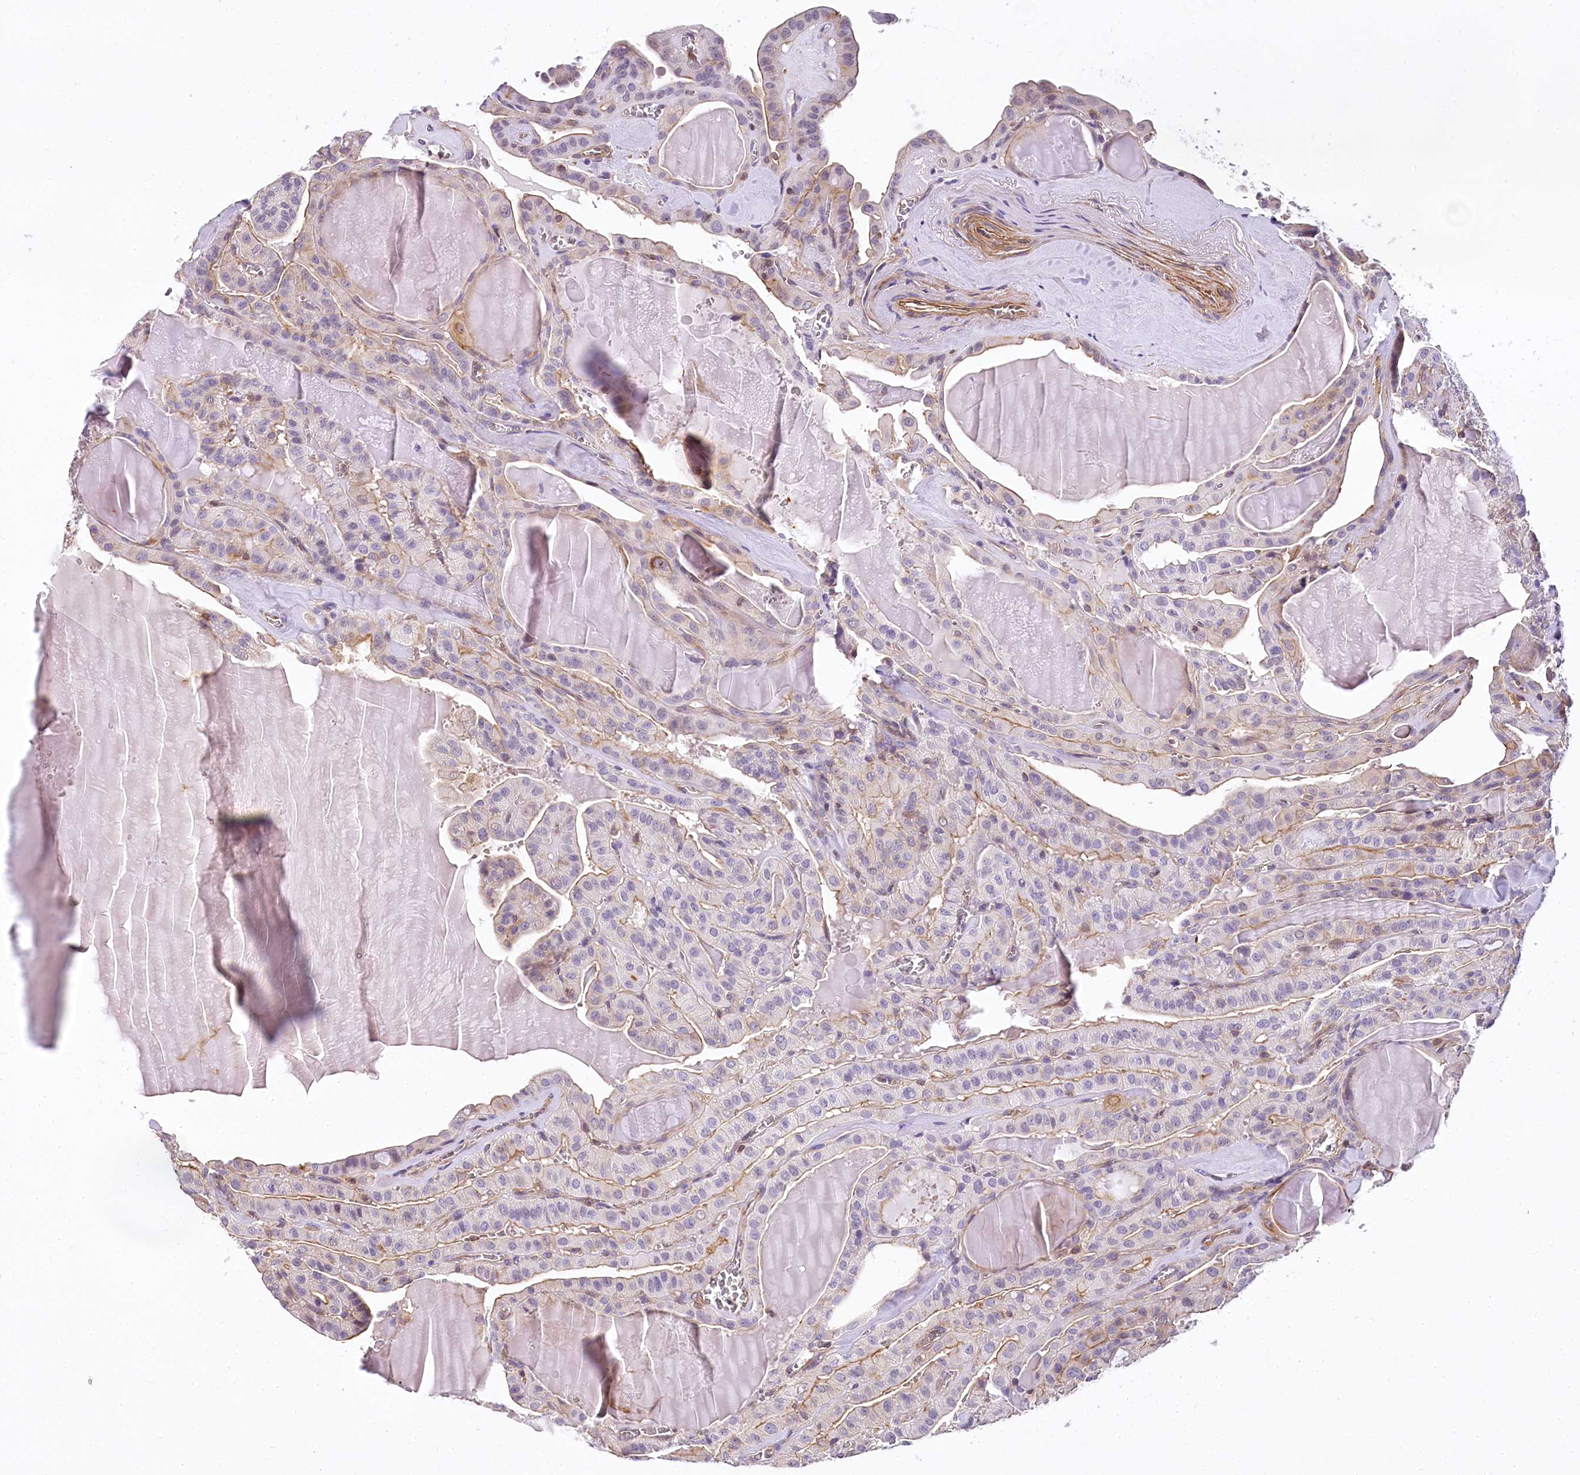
{"staining": {"intensity": "weak", "quantity": "25%-75%", "location": "cytoplasmic/membranous"}, "tissue": "thyroid cancer", "cell_type": "Tumor cells", "image_type": "cancer", "snomed": [{"axis": "morphology", "description": "Papillary adenocarcinoma, NOS"}, {"axis": "topography", "description": "Thyroid gland"}], "caption": "Tumor cells show weak cytoplasmic/membranous expression in approximately 25%-75% of cells in thyroid cancer (papillary adenocarcinoma).", "gene": "DPP3", "patient": {"sex": "male", "age": 52}}